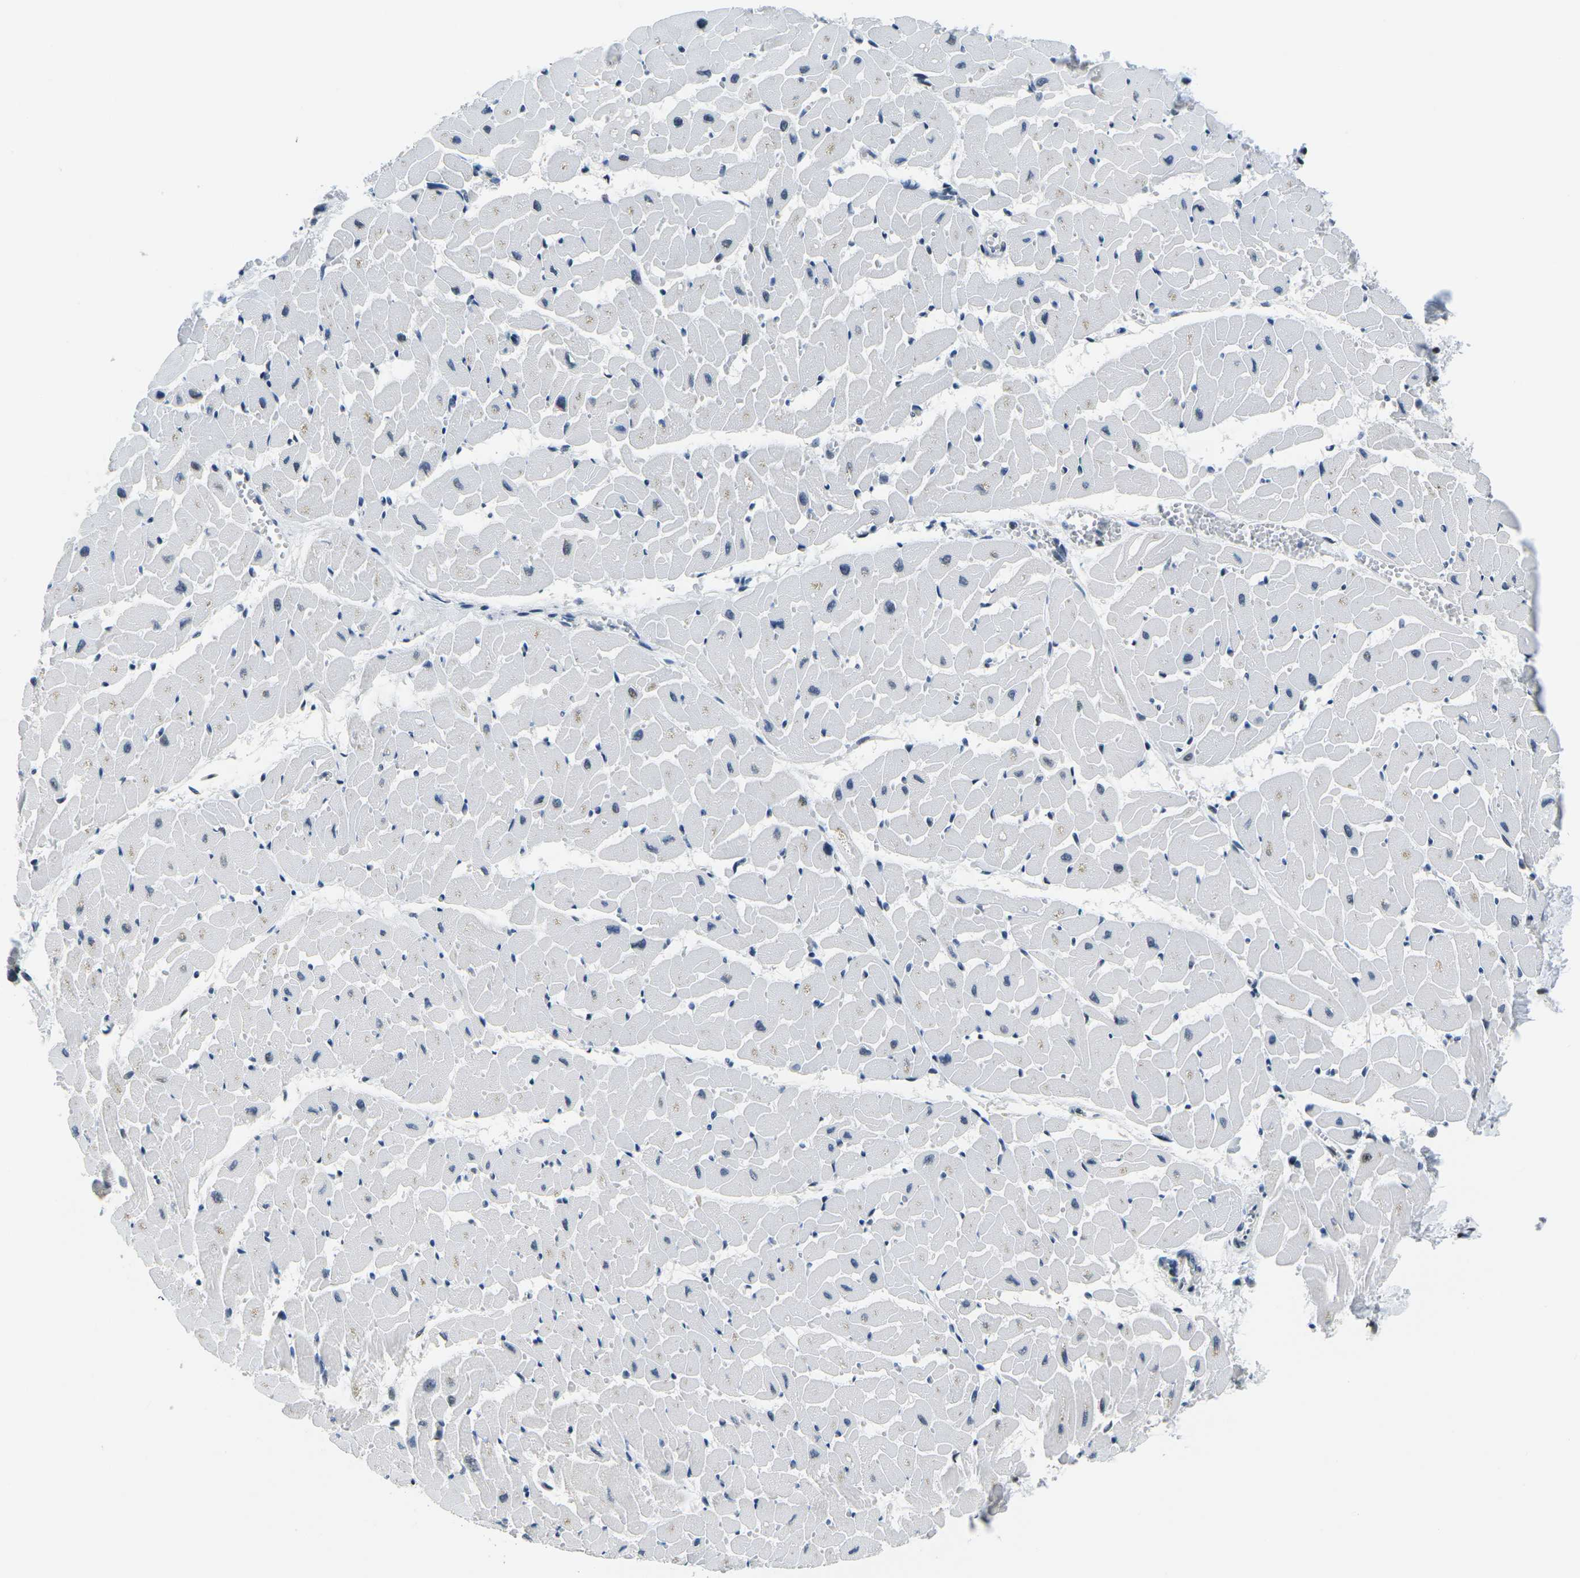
{"staining": {"intensity": "weak", "quantity": "<25%", "location": "nuclear"}, "tissue": "heart muscle", "cell_type": "Cardiomyocytes", "image_type": "normal", "snomed": [{"axis": "morphology", "description": "Normal tissue, NOS"}, {"axis": "topography", "description": "Heart"}], "caption": "A high-resolution photomicrograph shows IHC staining of benign heart muscle, which displays no significant staining in cardiomyocytes. Brightfield microscopy of immunohistochemistry (IHC) stained with DAB (3,3'-diaminobenzidine) (brown) and hematoxylin (blue), captured at high magnification.", "gene": "PRPF8", "patient": {"sex": "female", "age": 19}}